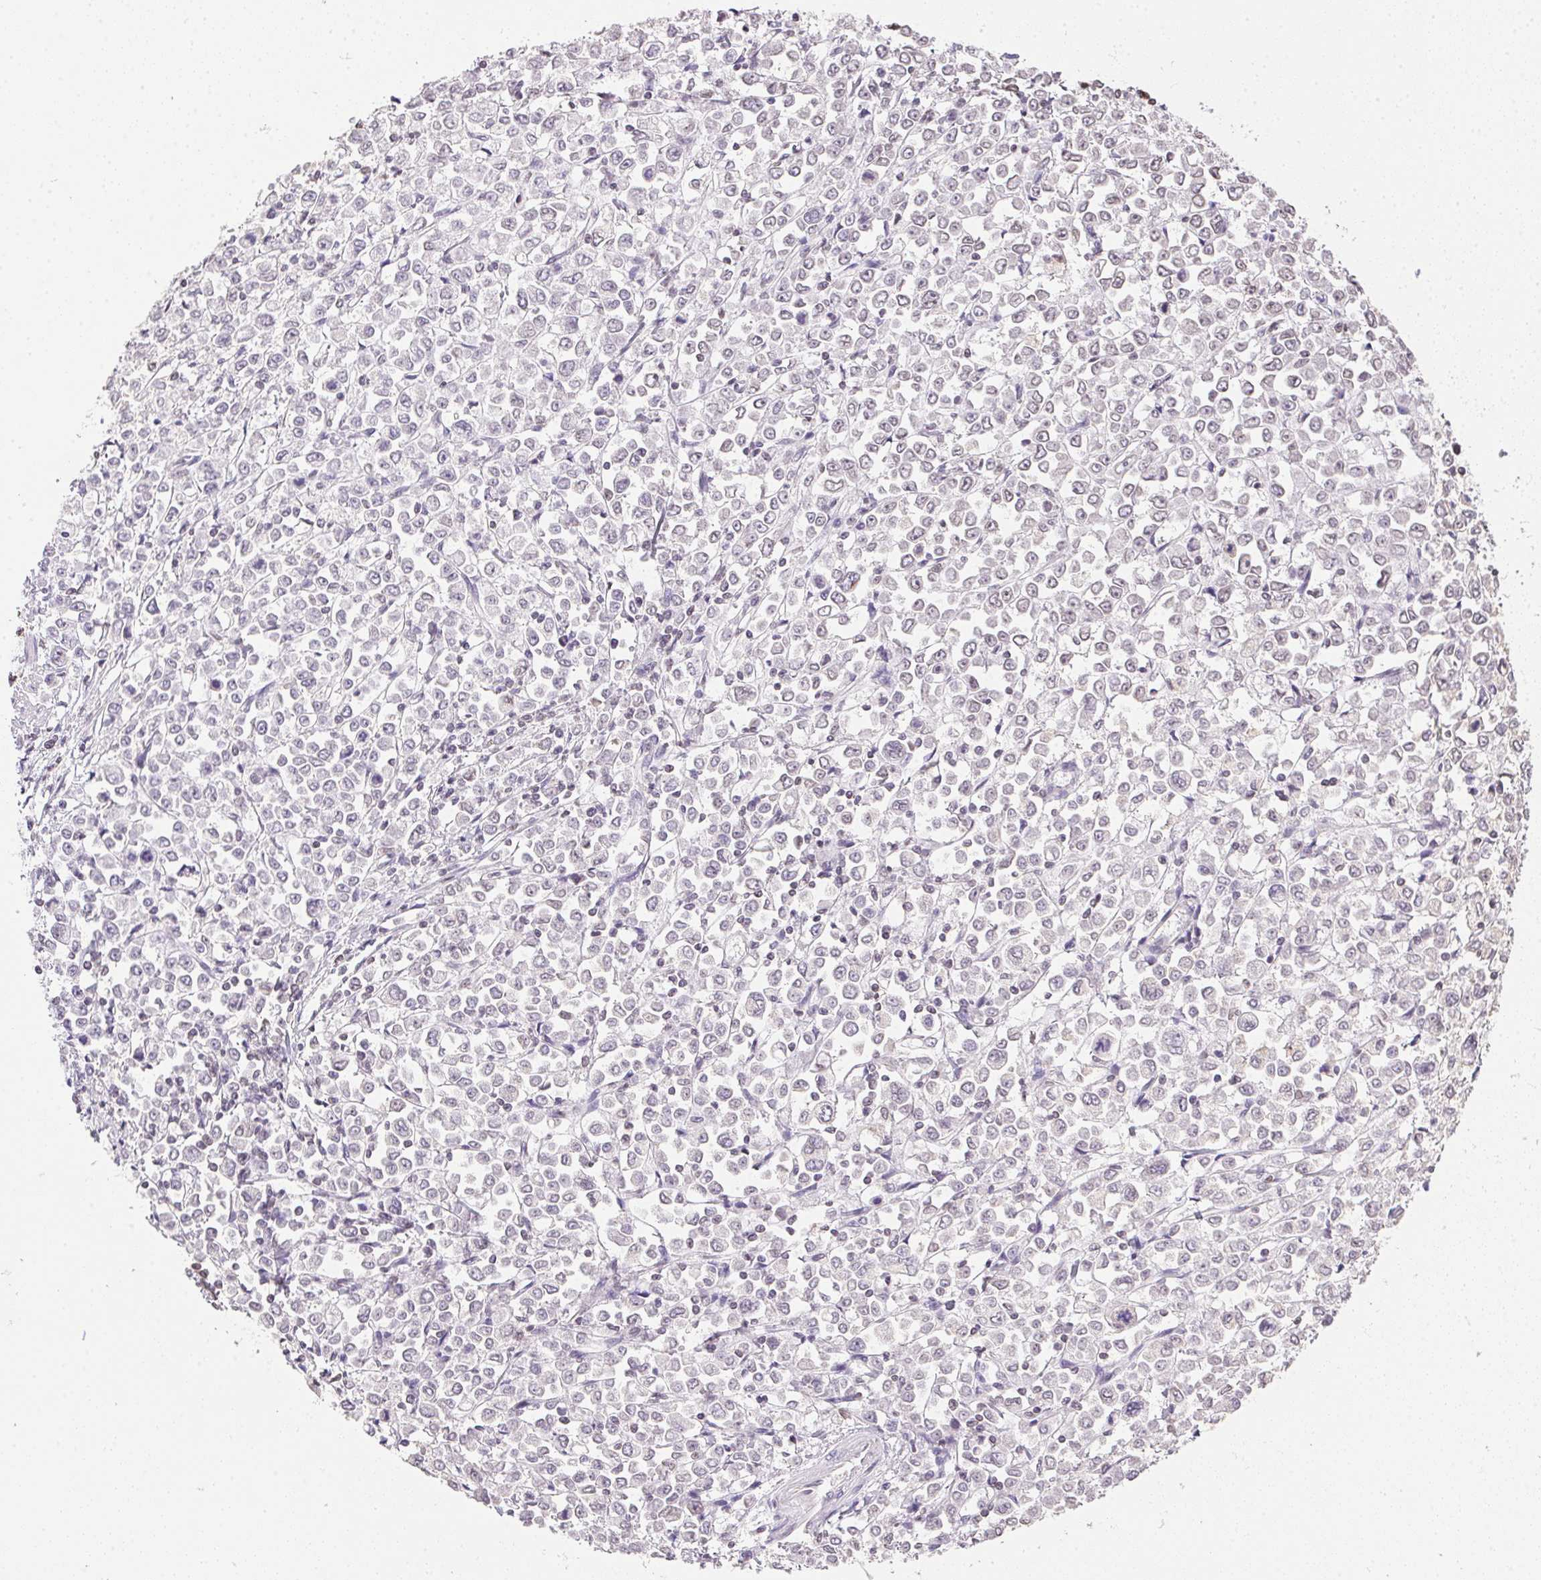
{"staining": {"intensity": "negative", "quantity": "none", "location": "none"}, "tissue": "stomach cancer", "cell_type": "Tumor cells", "image_type": "cancer", "snomed": [{"axis": "morphology", "description": "Adenocarcinoma, NOS"}, {"axis": "topography", "description": "Stomach, upper"}], "caption": "Tumor cells are negative for protein expression in human stomach cancer (adenocarcinoma). (DAB immunohistochemistry with hematoxylin counter stain).", "gene": "PRL", "patient": {"sex": "male", "age": 70}}